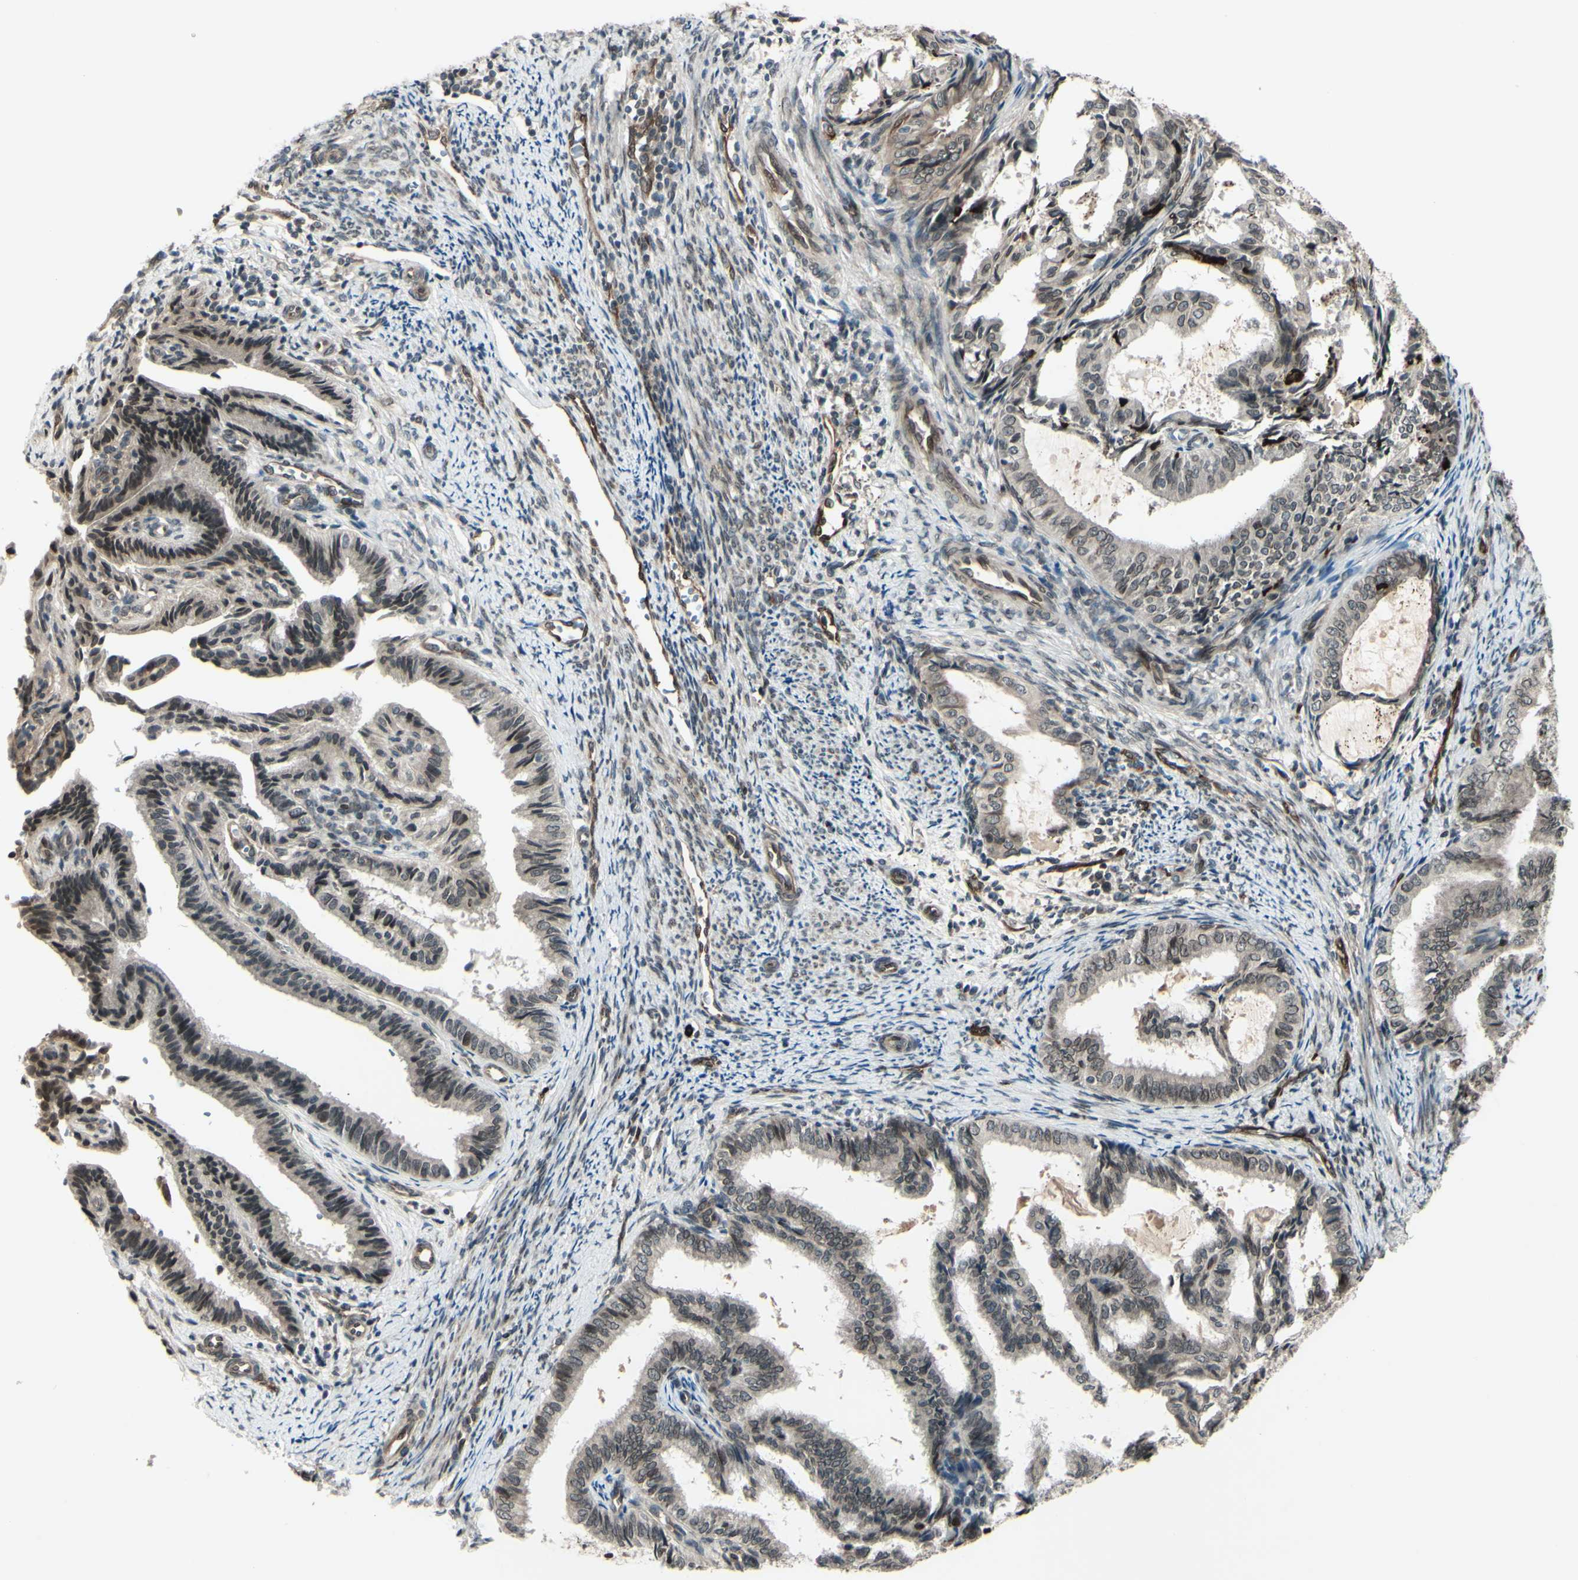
{"staining": {"intensity": "strong", "quantity": "<25%", "location": "cytoplasmic/membranous"}, "tissue": "endometrial cancer", "cell_type": "Tumor cells", "image_type": "cancer", "snomed": [{"axis": "morphology", "description": "Adenocarcinoma, NOS"}, {"axis": "topography", "description": "Endometrium"}], "caption": "Immunohistochemical staining of human endometrial cancer (adenocarcinoma) displays strong cytoplasmic/membranous protein positivity in approximately <25% of tumor cells.", "gene": "MLF2", "patient": {"sex": "female", "age": 58}}